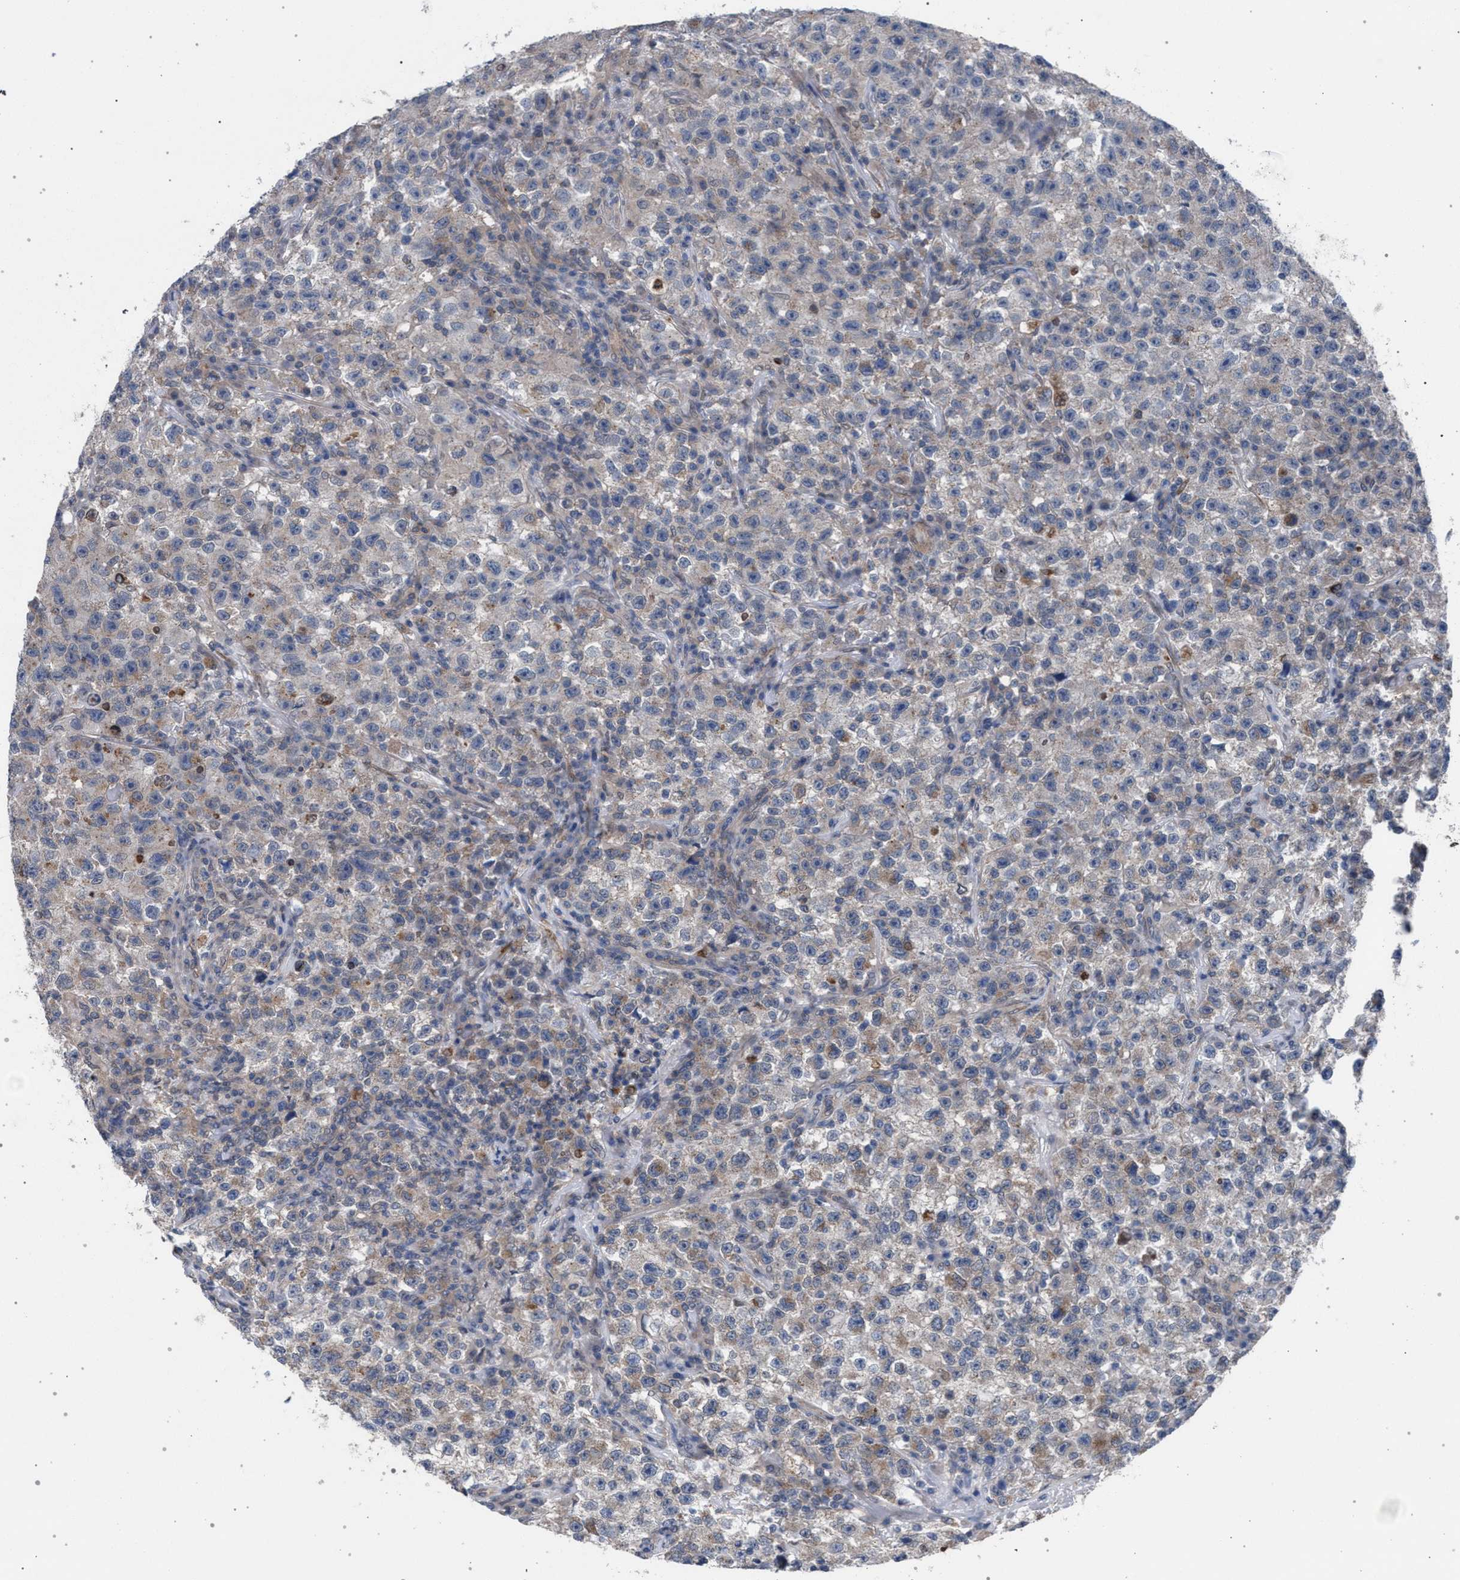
{"staining": {"intensity": "weak", "quantity": "<25%", "location": "cytoplasmic/membranous"}, "tissue": "testis cancer", "cell_type": "Tumor cells", "image_type": "cancer", "snomed": [{"axis": "morphology", "description": "Seminoma, NOS"}, {"axis": "topography", "description": "Testis"}], "caption": "Immunohistochemistry histopathology image of testis cancer stained for a protein (brown), which shows no positivity in tumor cells.", "gene": "ARPC5L", "patient": {"sex": "male", "age": 22}}